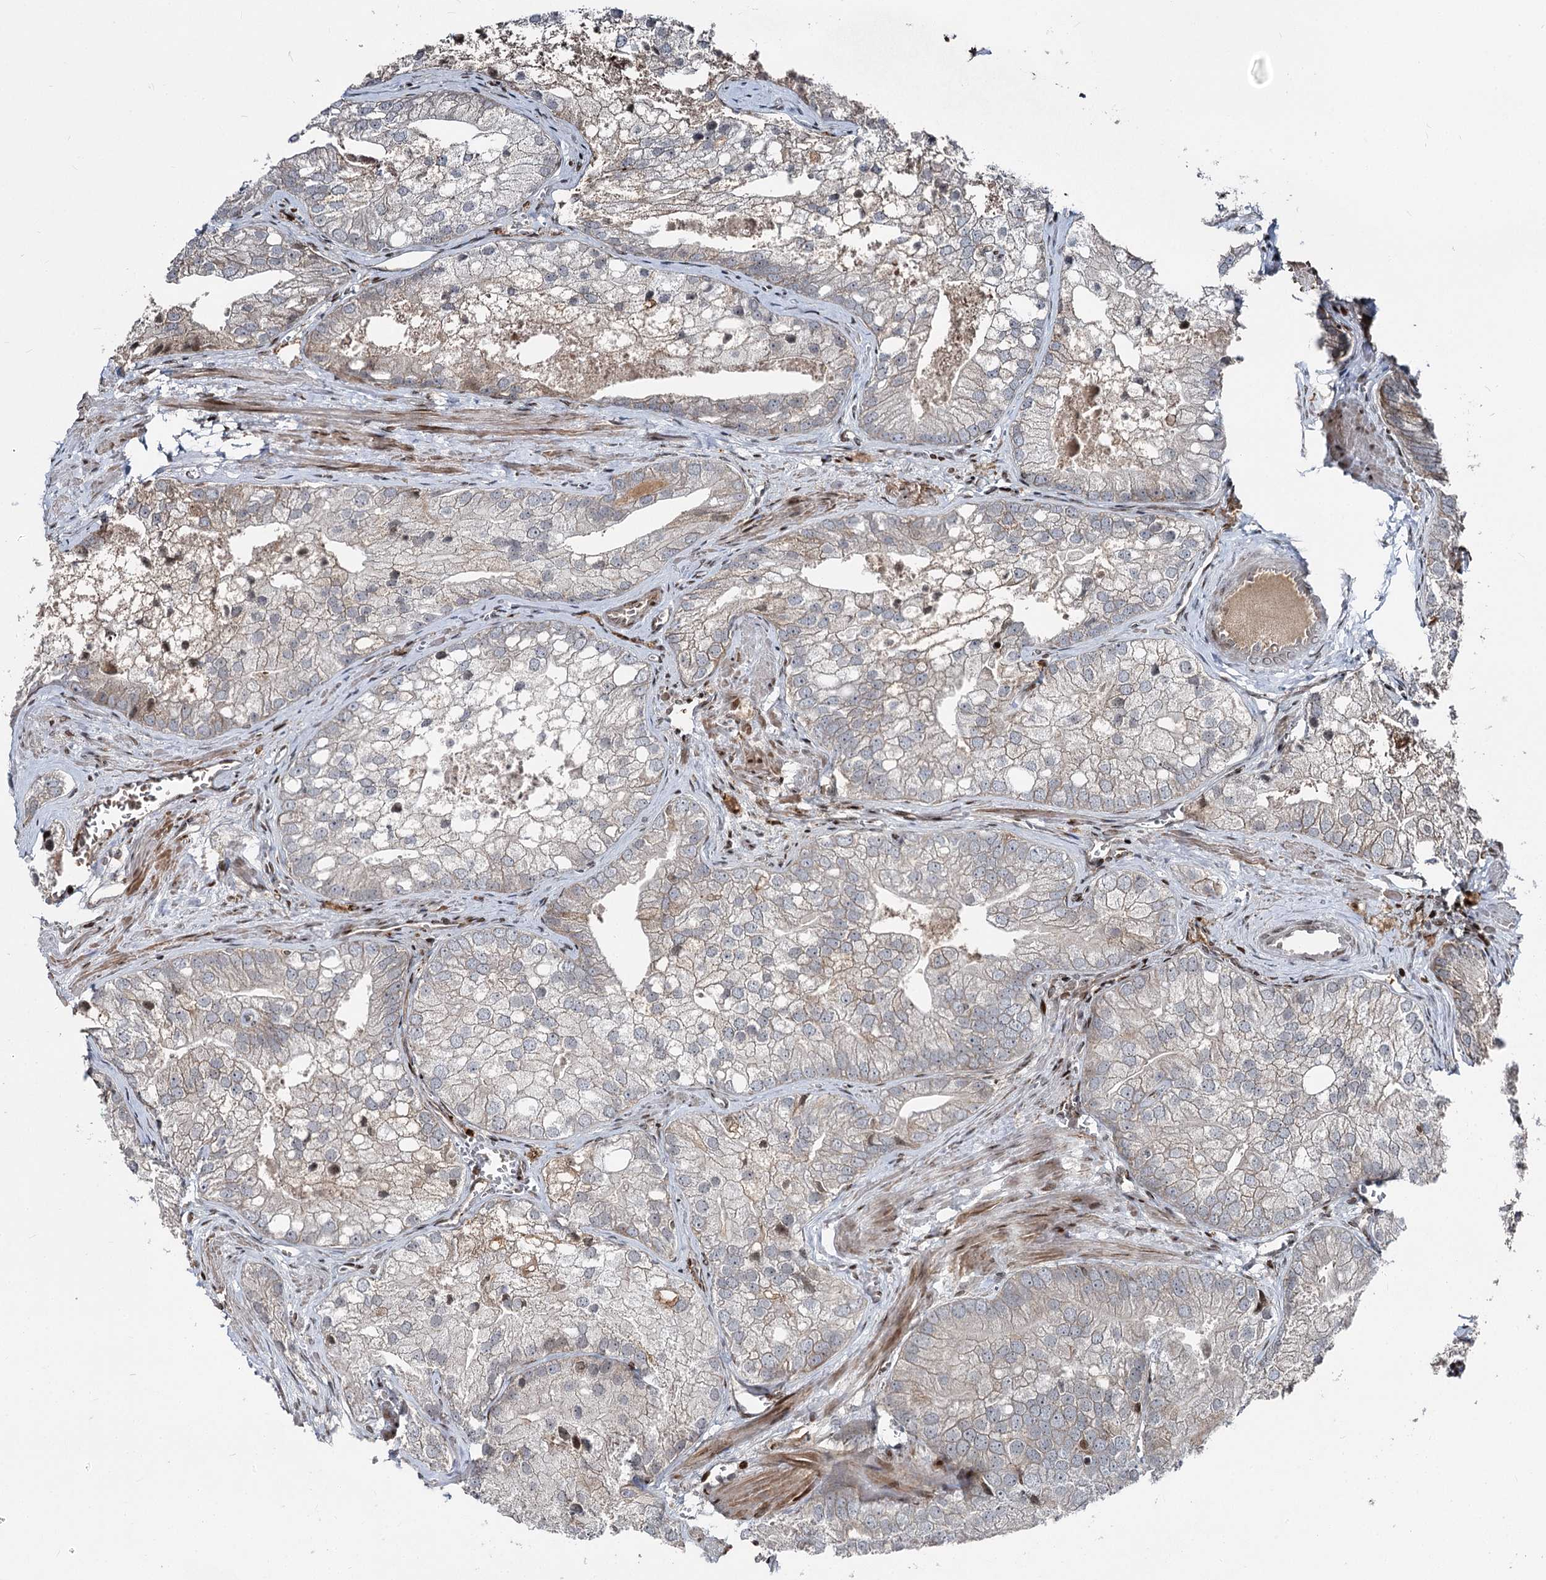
{"staining": {"intensity": "negative", "quantity": "none", "location": "none"}, "tissue": "prostate cancer", "cell_type": "Tumor cells", "image_type": "cancer", "snomed": [{"axis": "morphology", "description": "Adenocarcinoma, Low grade"}, {"axis": "topography", "description": "Prostate"}], "caption": "DAB (3,3'-diaminobenzidine) immunohistochemical staining of prostate cancer (low-grade adenocarcinoma) shows no significant expression in tumor cells.", "gene": "ITFG2", "patient": {"sex": "male", "age": 69}}